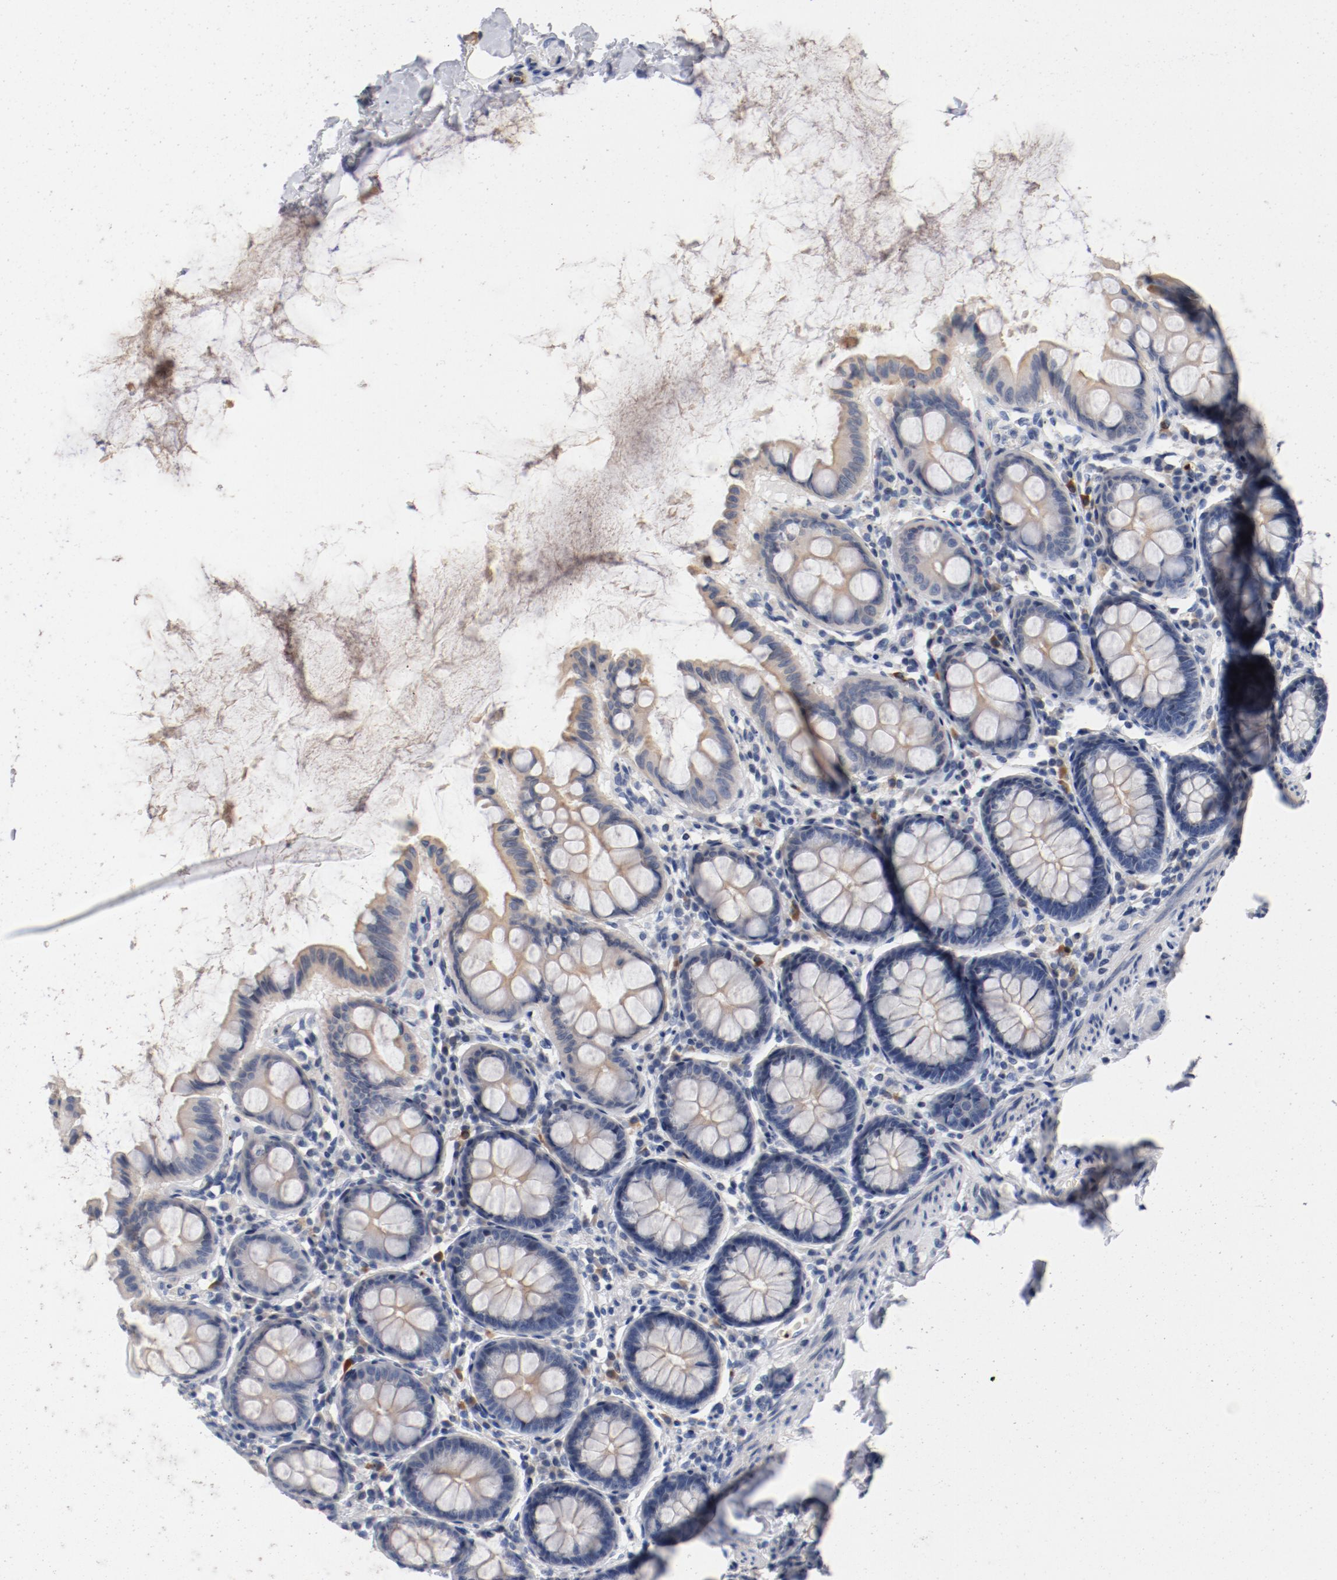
{"staining": {"intensity": "negative", "quantity": "none", "location": "none"}, "tissue": "colon", "cell_type": "Endothelial cells", "image_type": "normal", "snomed": [{"axis": "morphology", "description": "Normal tissue, NOS"}, {"axis": "topography", "description": "Colon"}], "caption": "Immunohistochemistry histopathology image of unremarkable colon: colon stained with DAB (3,3'-diaminobenzidine) demonstrates no significant protein positivity in endothelial cells. Brightfield microscopy of immunohistochemistry (IHC) stained with DAB (3,3'-diaminobenzidine) (brown) and hematoxylin (blue), captured at high magnification.", "gene": "PIM1", "patient": {"sex": "female", "age": 61}}